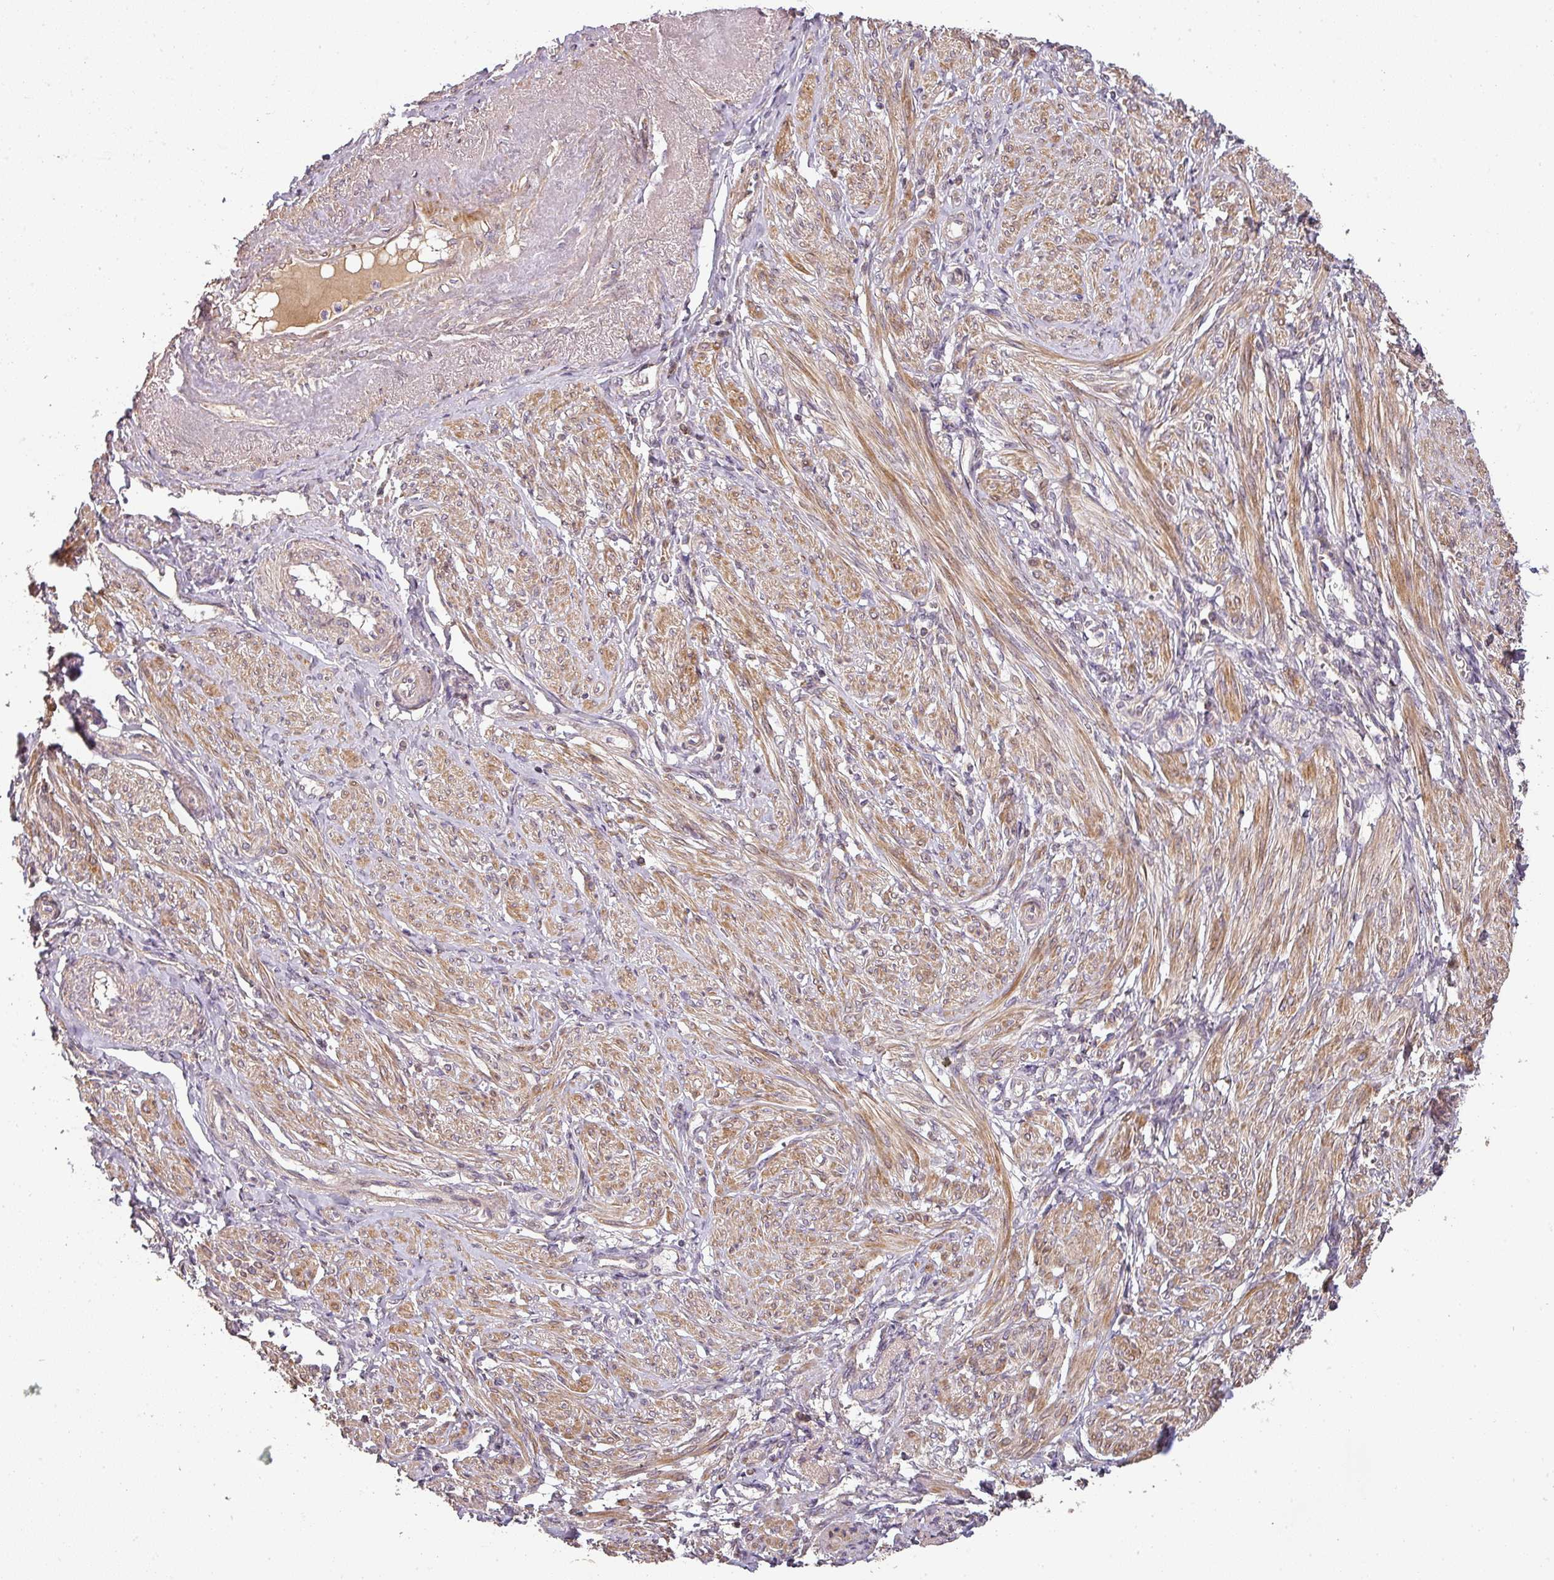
{"staining": {"intensity": "moderate", "quantity": ">75%", "location": "cytoplasmic/membranous"}, "tissue": "smooth muscle", "cell_type": "Smooth muscle cells", "image_type": "normal", "snomed": [{"axis": "morphology", "description": "Normal tissue, NOS"}, {"axis": "topography", "description": "Smooth muscle"}], "caption": "Approximately >75% of smooth muscle cells in benign human smooth muscle demonstrate moderate cytoplasmic/membranous protein positivity as visualized by brown immunohistochemical staining.", "gene": "BPIFB3", "patient": {"sex": "female", "age": 39}}